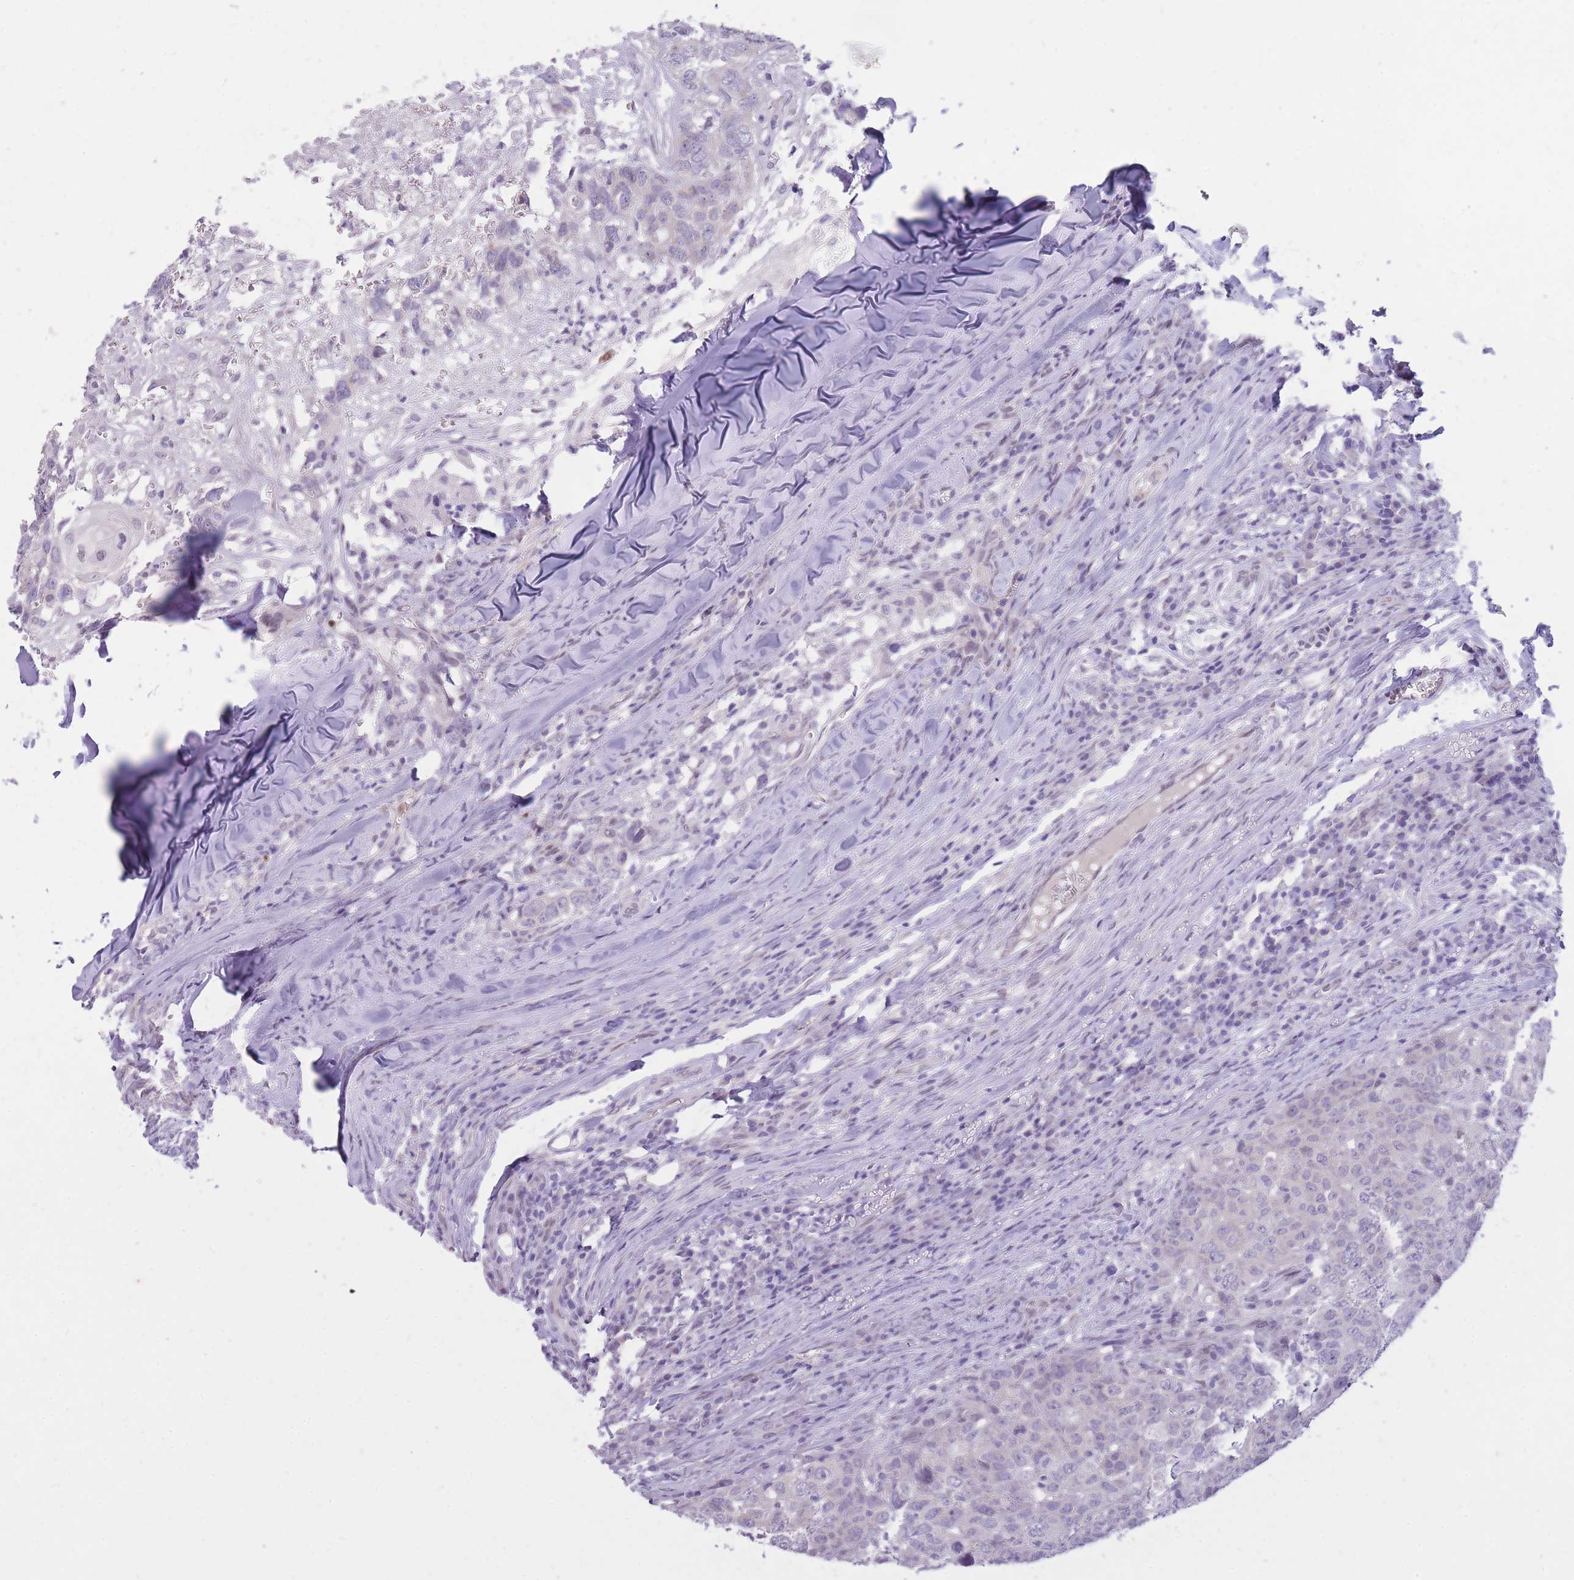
{"staining": {"intensity": "negative", "quantity": "none", "location": "none"}, "tissue": "head and neck cancer", "cell_type": "Tumor cells", "image_type": "cancer", "snomed": [{"axis": "morphology", "description": "Normal tissue, NOS"}, {"axis": "morphology", "description": "Squamous cell carcinoma, NOS"}, {"axis": "topography", "description": "Skeletal muscle"}, {"axis": "topography", "description": "Vascular tissue"}, {"axis": "topography", "description": "Peripheral nerve tissue"}, {"axis": "topography", "description": "Head-Neck"}], "caption": "A photomicrograph of head and neck cancer (squamous cell carcinoma) stained for a protein displays no brown staining in tumor cells. The staining is performed using DAB brown chromogen with nuclei counter-stained in using hematoxylin.", "gene": "HOOK2", "patient": {"sex": "male", "age": 66}}